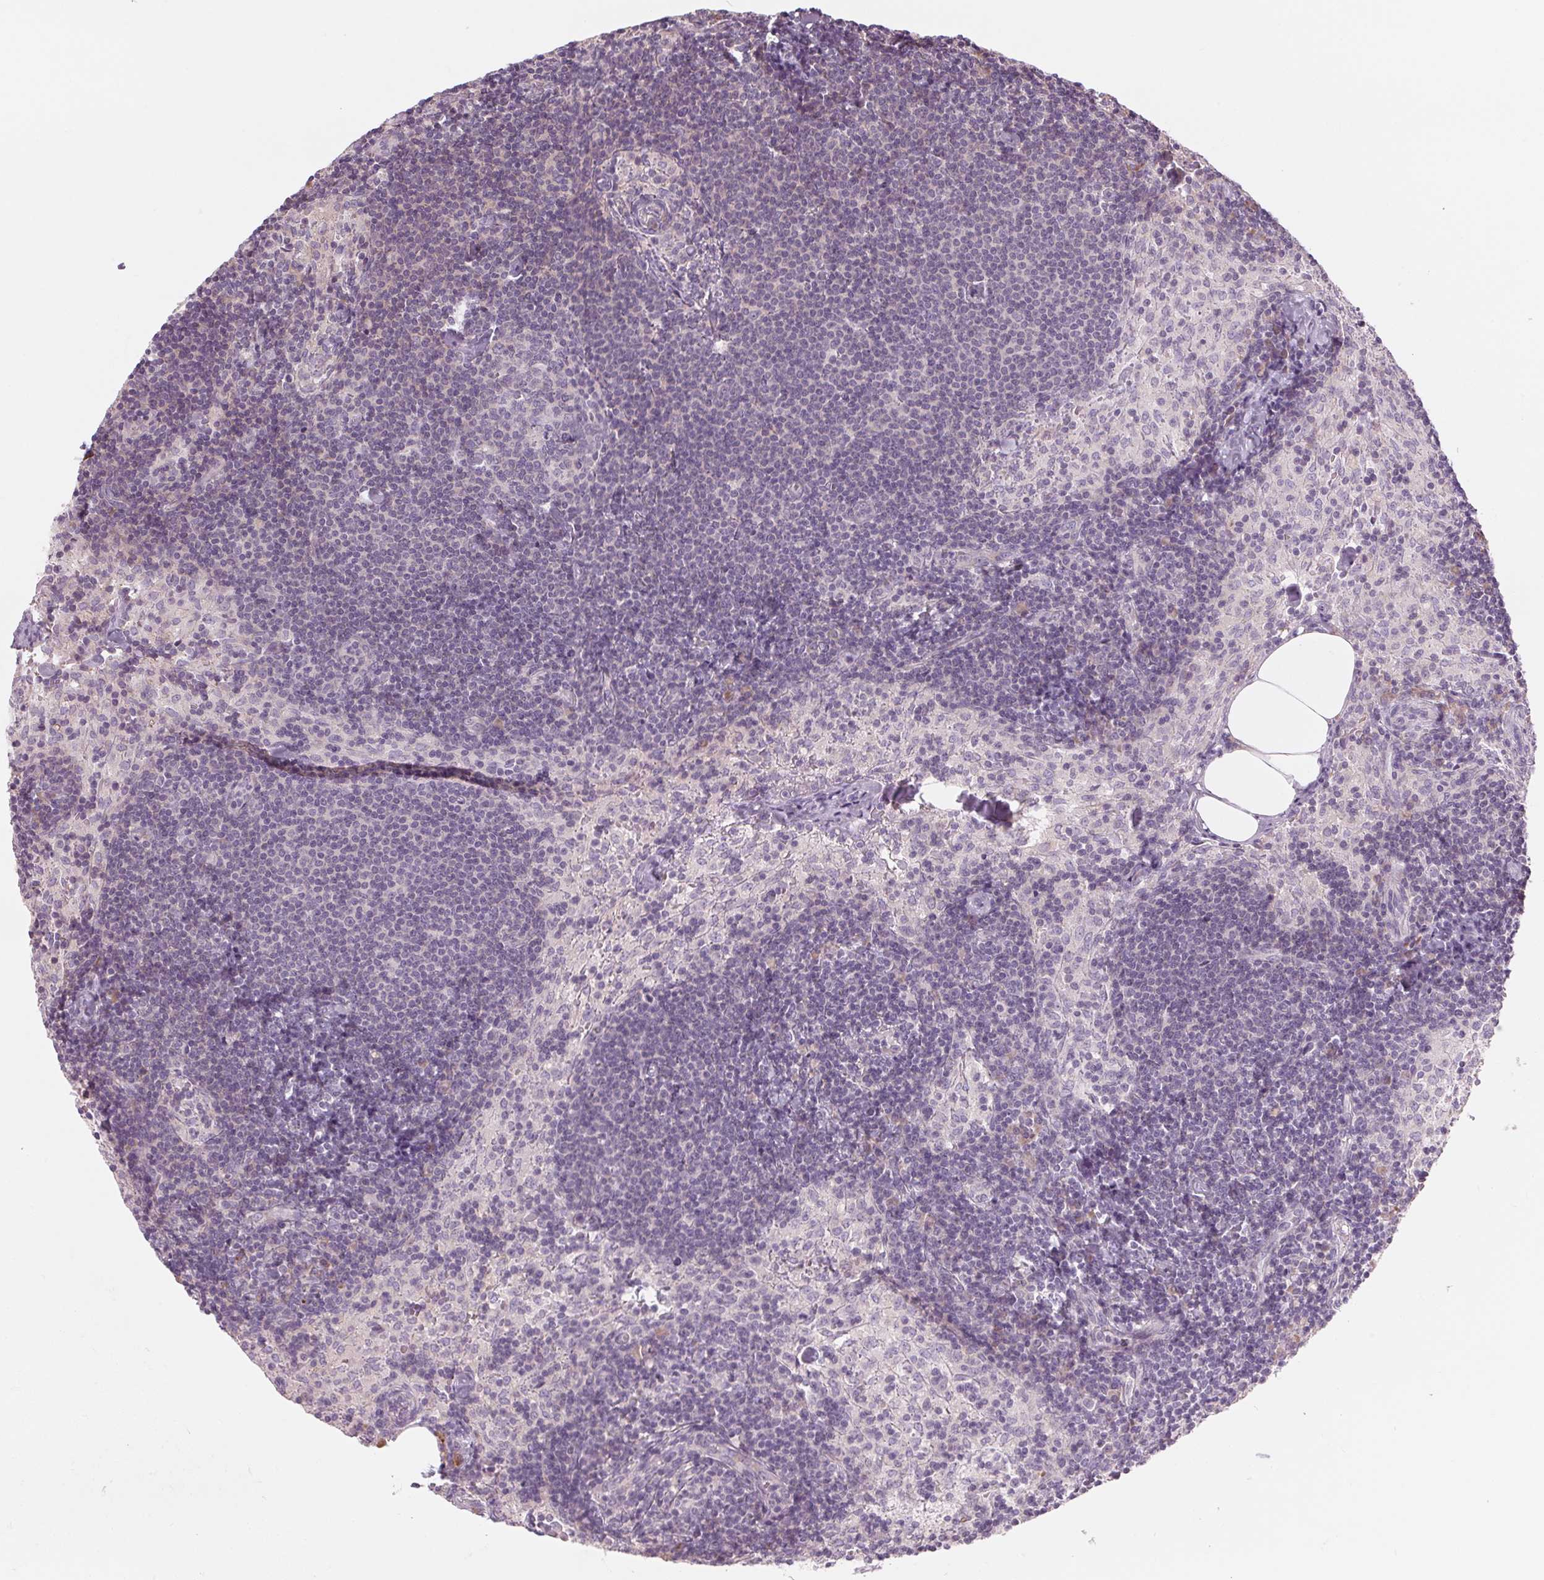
{"staining": {"intensity": "negative", "quantity": "none", "location": "none"}, "tissue": "lymph node", "cell_type": "Germinal center cells", "image_type": "normal", "snomed": [{"axis": "morphology", "description": "Normal tissue, NOS"}, {"axis": "topography", "description": "Lymph node"}], "caption": "Immunohistochemistry micrograph of benign lymph node stained for a protein (brown), which exhibits no expression in germinal center cells.", "gene": "GNMT", "patient": {"sex": "female", "age": 69}}